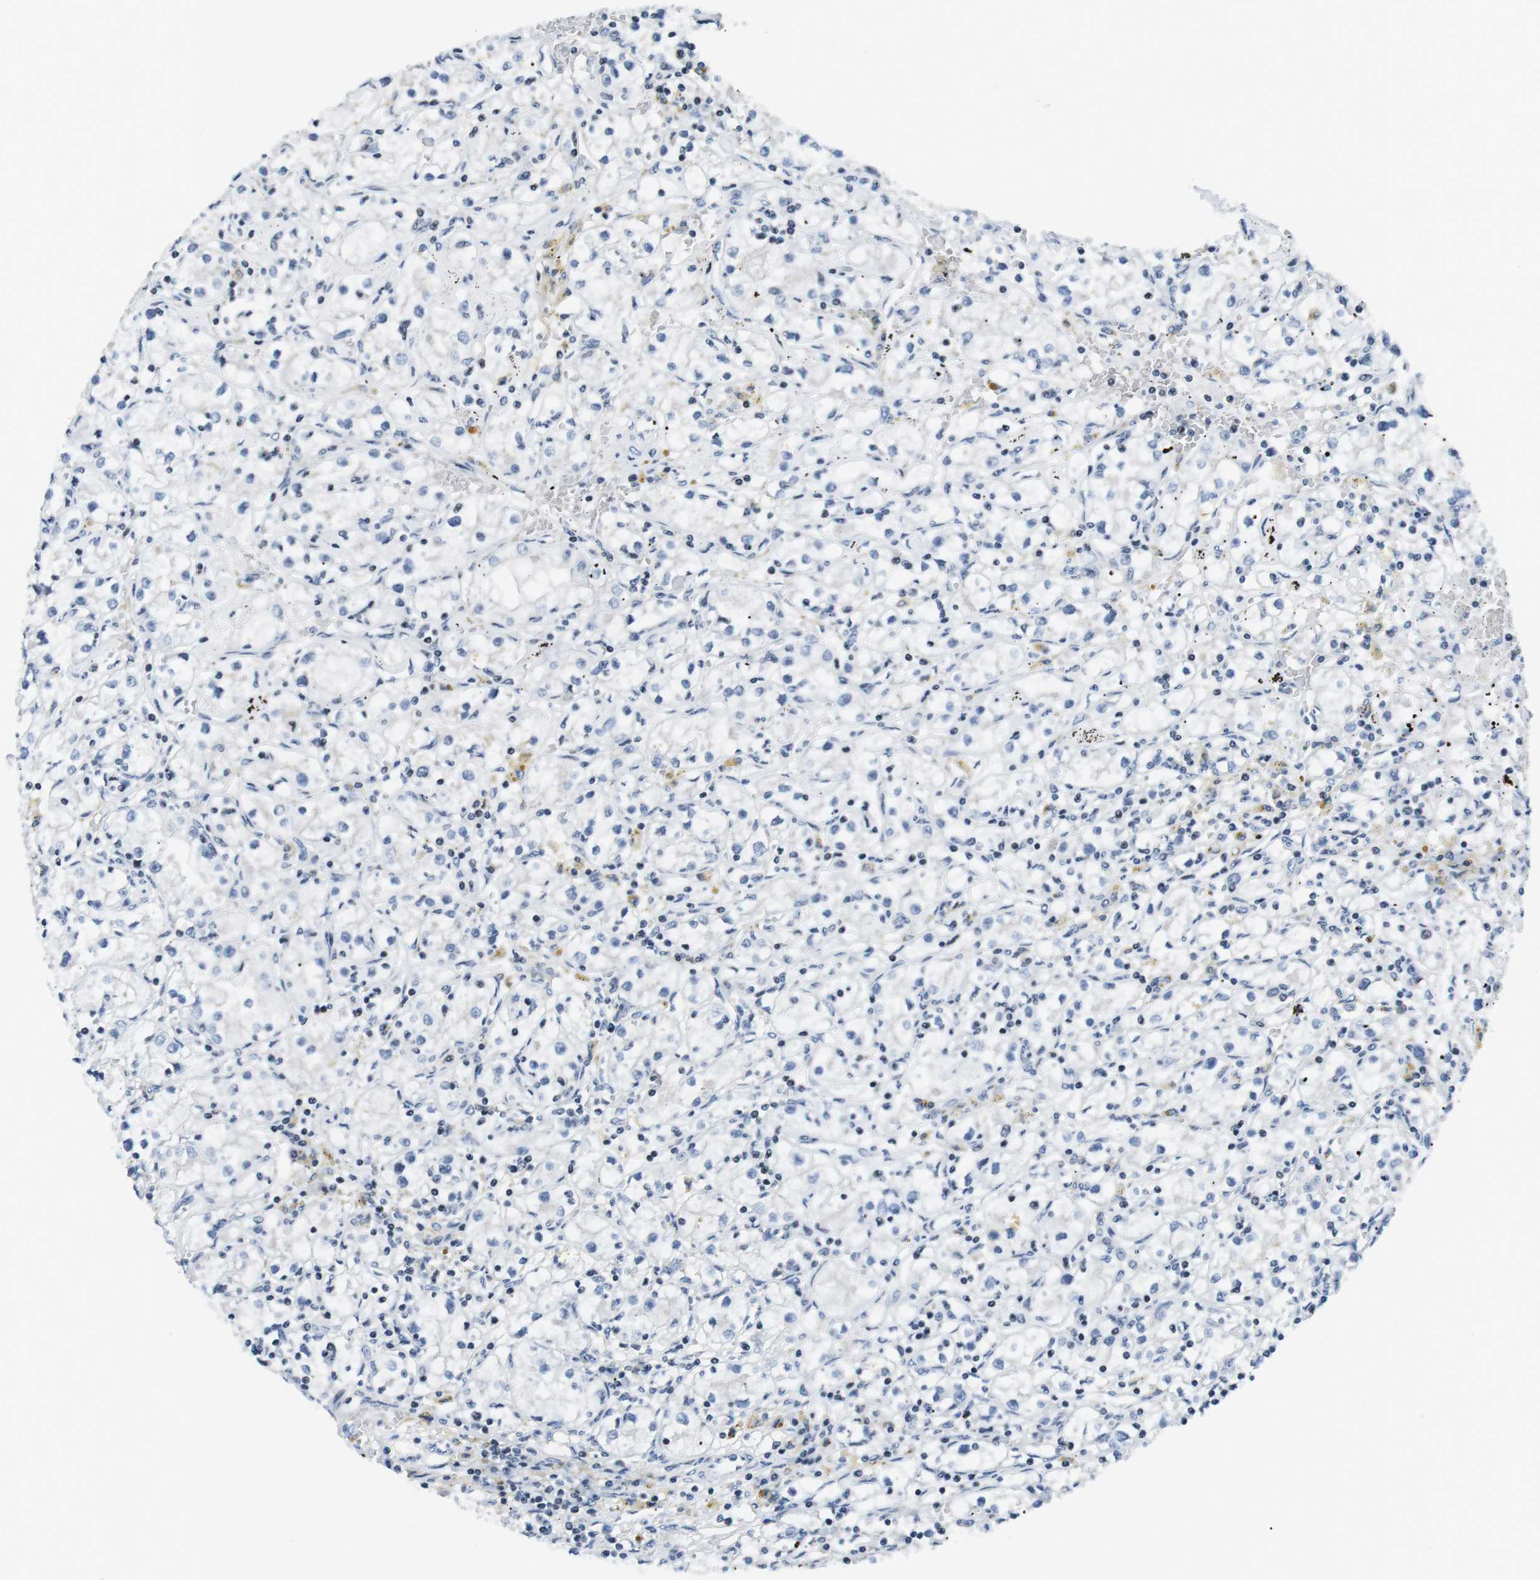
{"staining": {"intensity": "negative", "quantity": "none", "location": "none"}, "tissue": "renal cancer", "cell_type": "Tumor cells", "image_type": "cancer", "snomed": [{"axis": "morphology", "description": "Adenocarcinoma, NOS"}, {"axis": "topography", "description": "Kidney"}], "caption": "Immunohistochemical staining of human renal cancer exhibits no significant staining in tumor cells. Brightfield microscopy of immunohistochemistry (IHC) stained with DAB (3,3'-diaminobenzidine) (brown) and hematoxylin (blue), captured at high magnification.", "gene": "E2F2", "patient": {"sex": "male", "age": 56}}